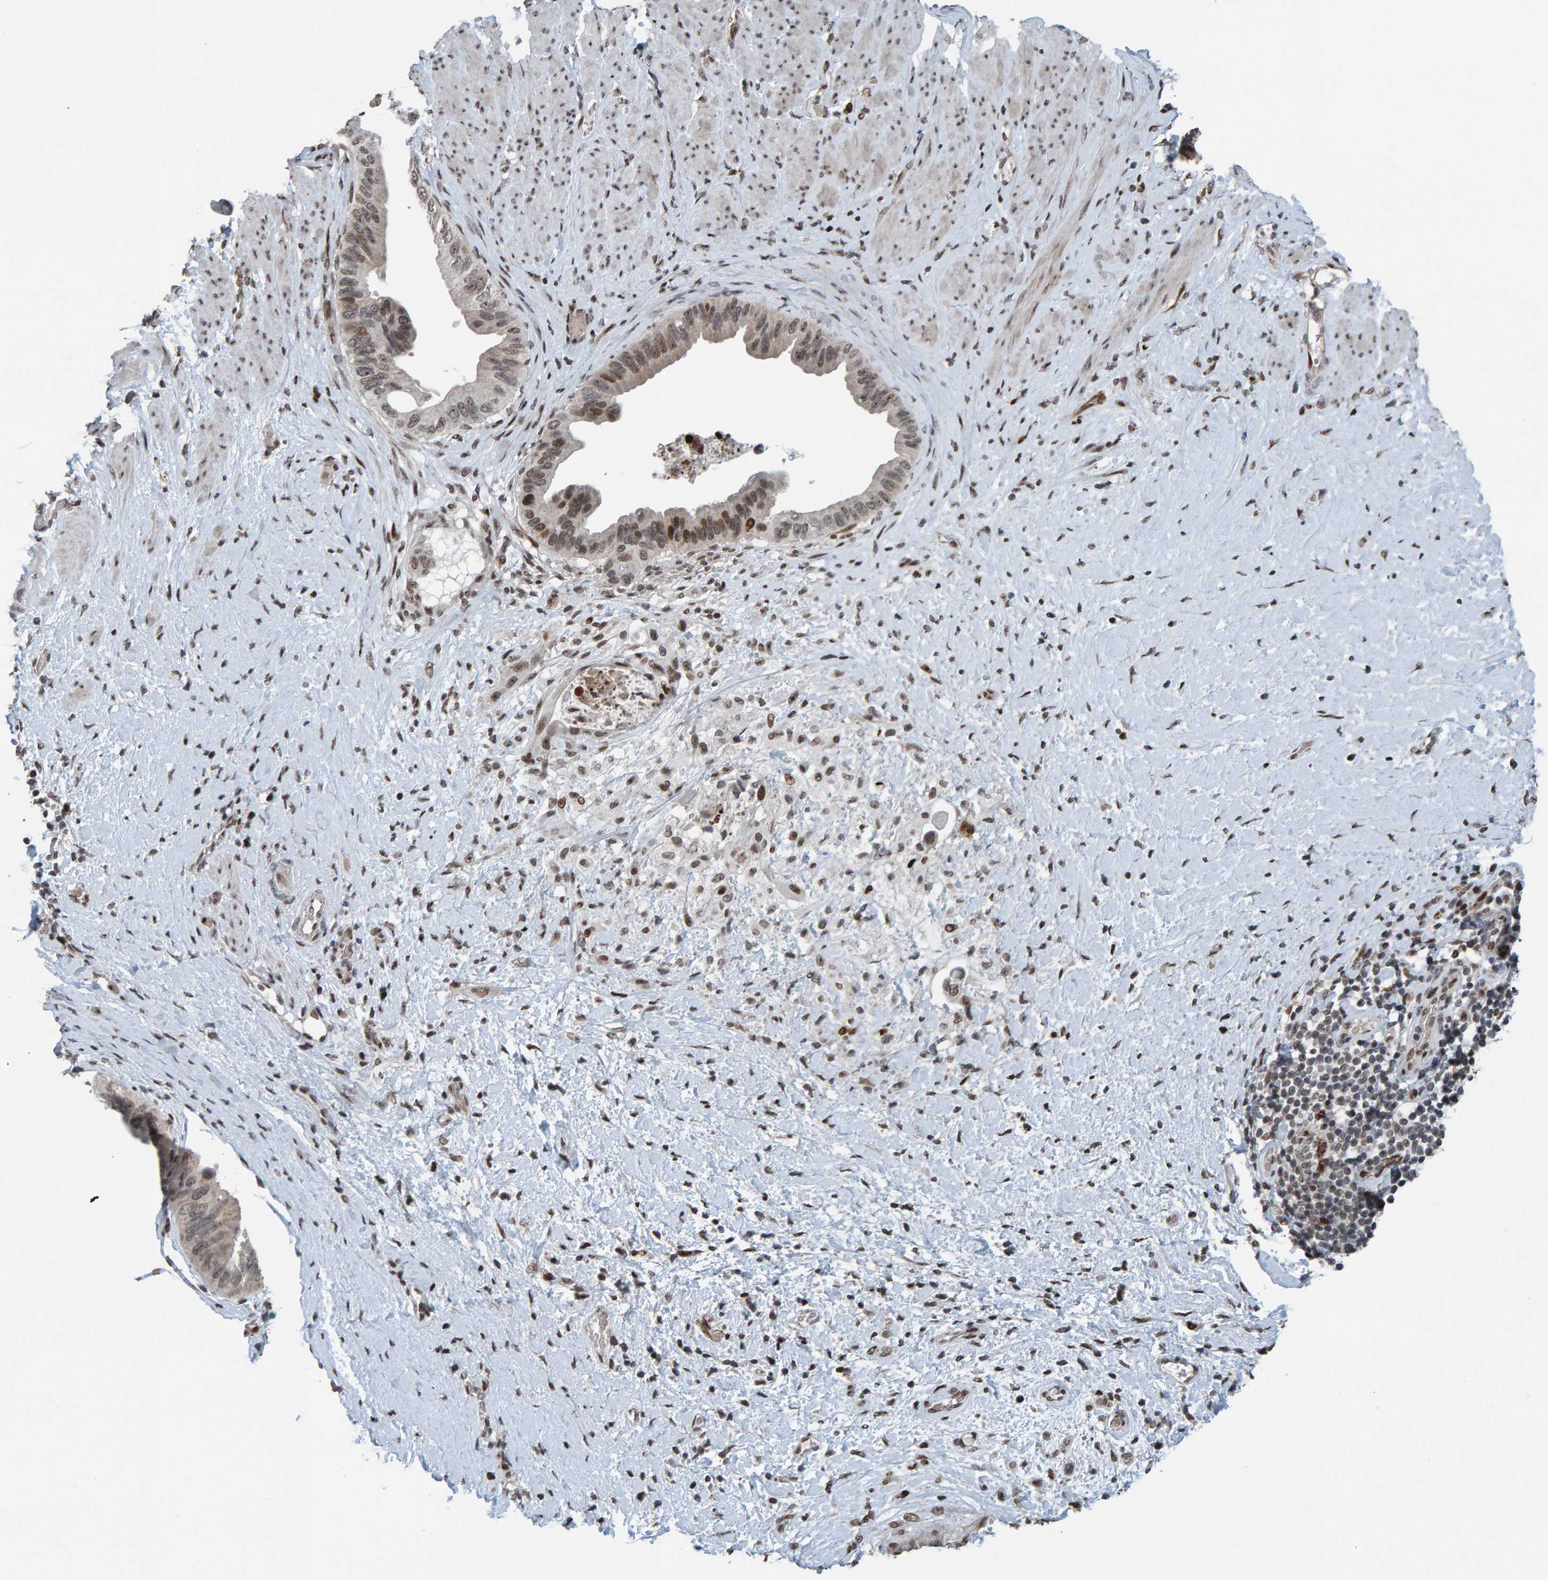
{"staining": {"intensity": "moderate", "quantity": "25%-75%", "location": "nuclear"}, "tissue": "pancreatic cancer", "cell_type": "Tumor cells", "image_type": "cancer", "snomed": [{"axis": "morphology", "description": "Adenocarcinoma, NOS"}, {"axis": "topography", "description": "Pancreas"}], "caption": "This micrograph shows IHC staining of human pancreatic cancer (adenocarcinoma), with medium moderate nuclear expression in about 25%-75% of tumor cells.", "gene": "ZNF366", "patient": {"sex": "female", "age": 56}}